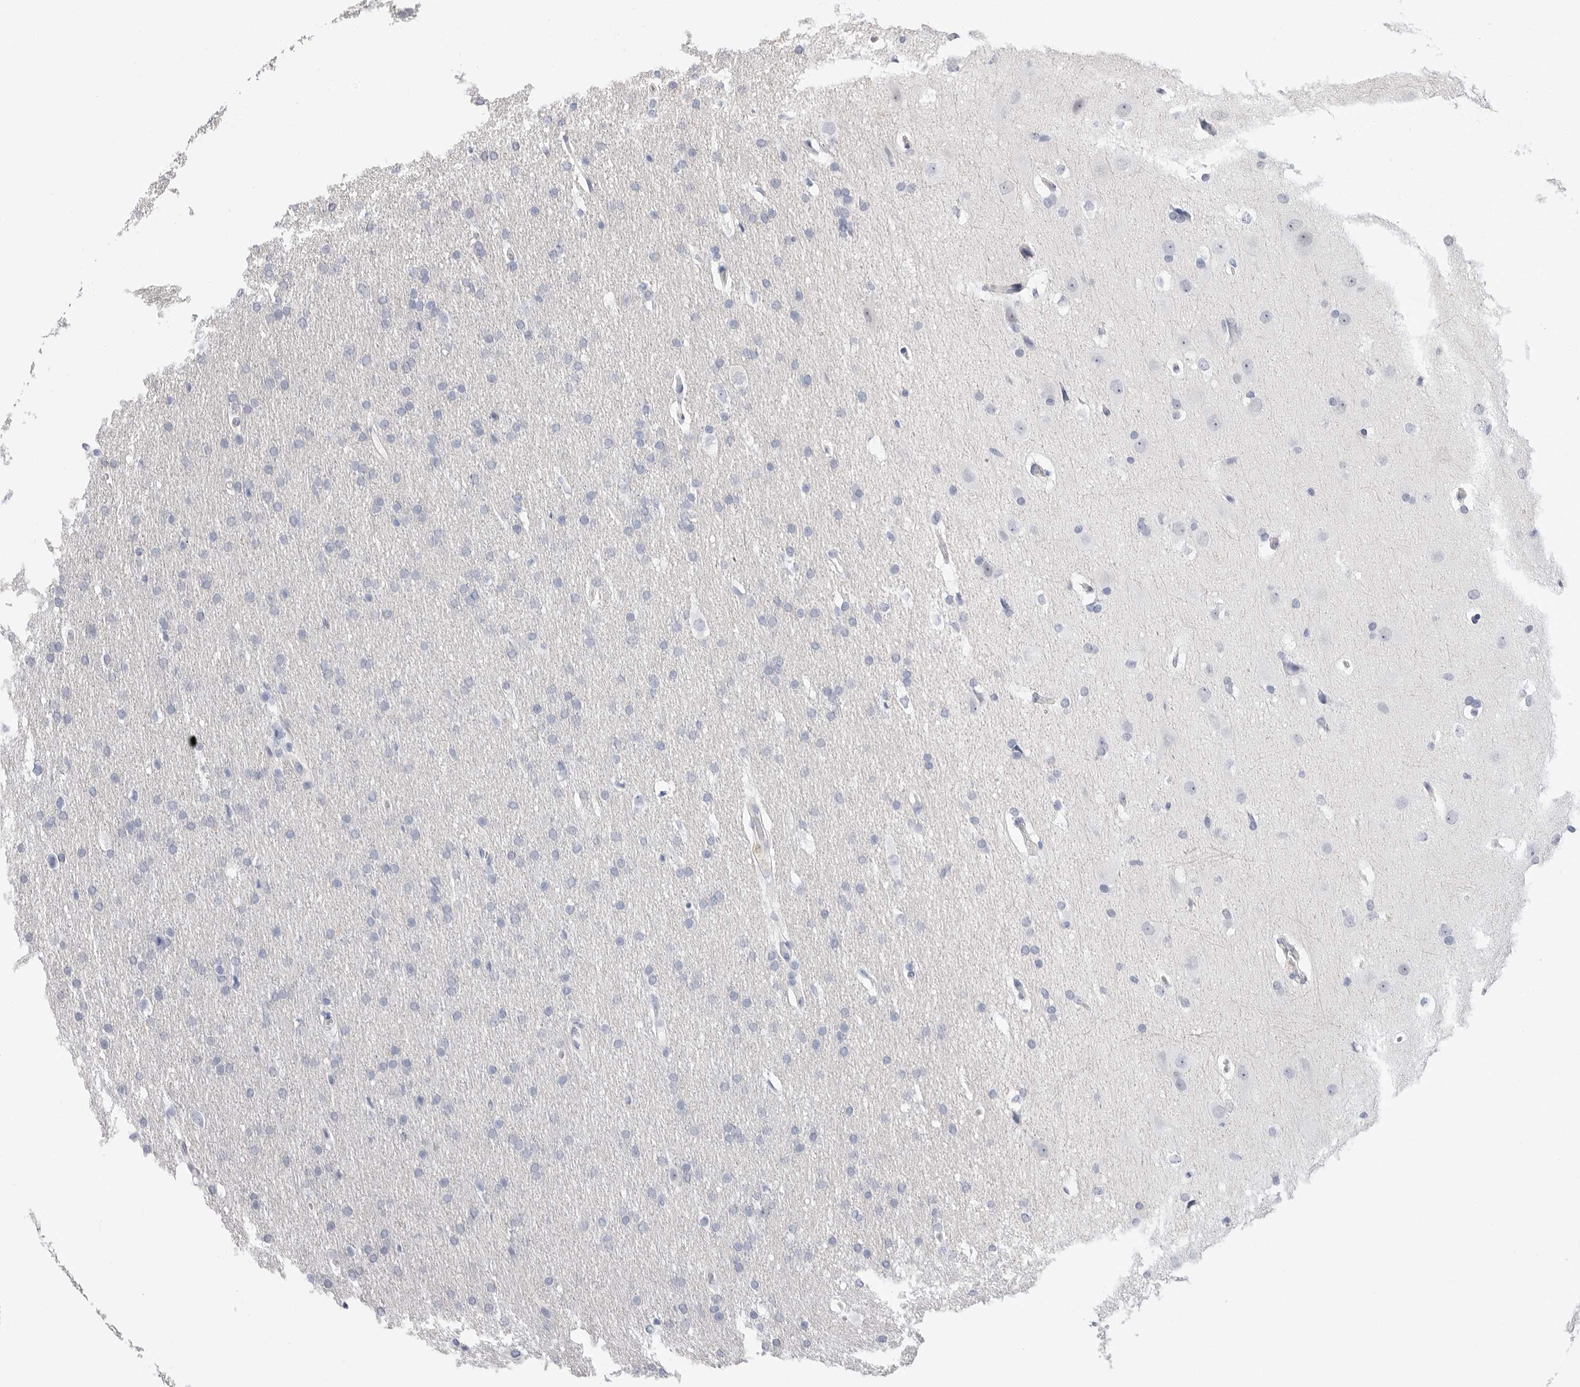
{"staining": {"intensity": "negative", "quantity": "none", "location": "none"}, "tissue": "glioma", "cell_type": "Tumor cells", "image_type": "cancer", "snomed": [{"axis": "morphology", "description": "Glioma, malignant, Low grade"}, {"axis": "topography", "description": "Brain"}], "caption": "High magnification brightfield microscopy of glioma stained with DAB (3,3'-diaminobenzidine) (brown) and counterstained with hematoxylin (blue): tumor cells show no significant positivity.", "gene": "ARHGEF10", "patient": {"sex": "female", "age": 37}}